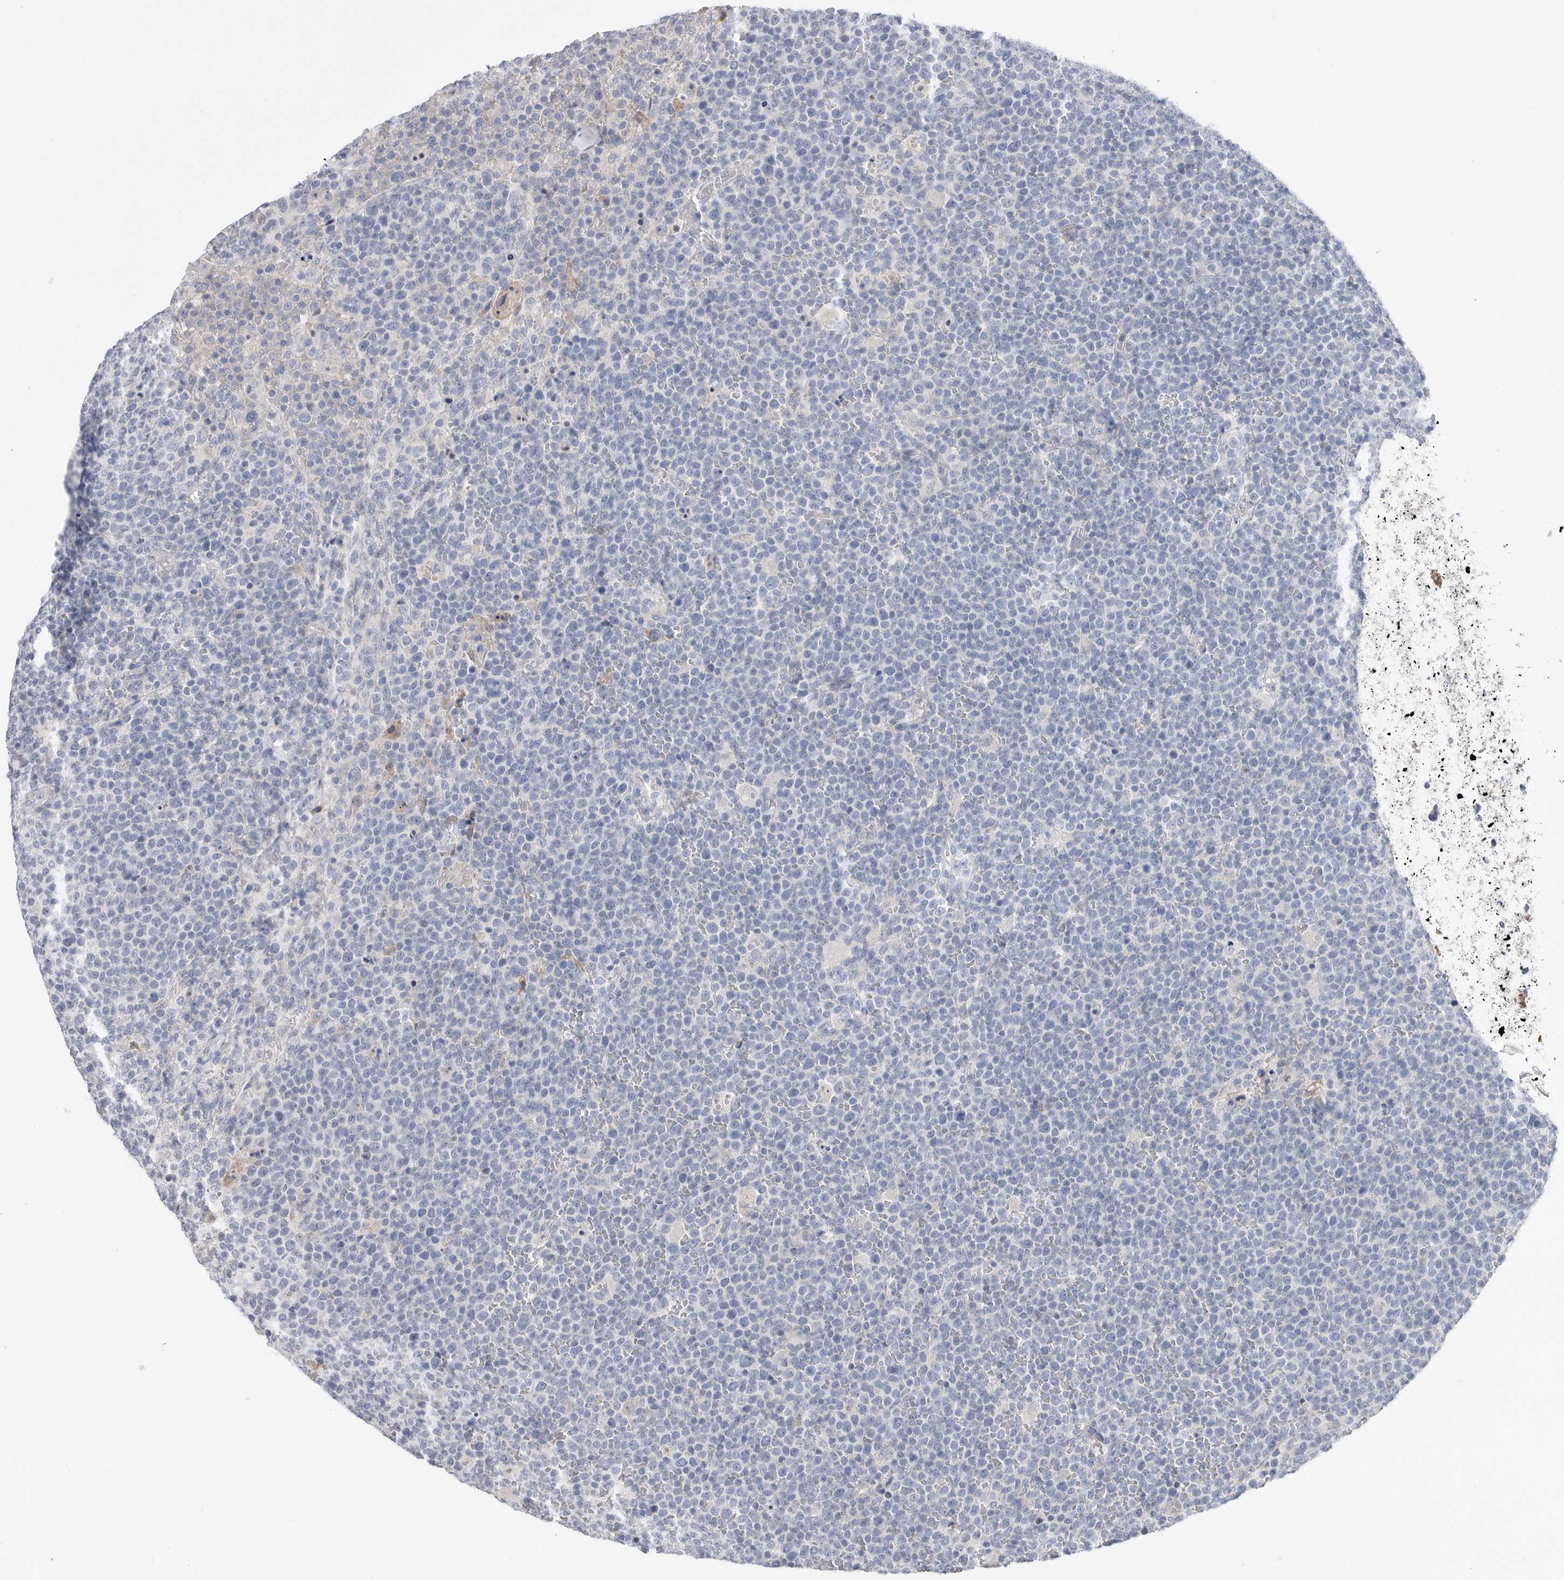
{"staining": {"intensity": "negative", "quantity": "none", "location": "none"}, "tissue": "lymphoma", "cell_type": "Tumor cells", "image_type": "cancer", "snomed": [{"axis": "morphology", "description": "Malignant lymphoma, non-Hodgkin's type, High grade"}, {"axis": "topography", "description": "Lymph node"}], "caption": "Tumor cells are negative for brown protein staining in lymphoma. (DAB IHC visualized using brightfield microscopy, high magnification).", "gene": "CAMK2B", "patient": {"sex": "male", "age": 61}}